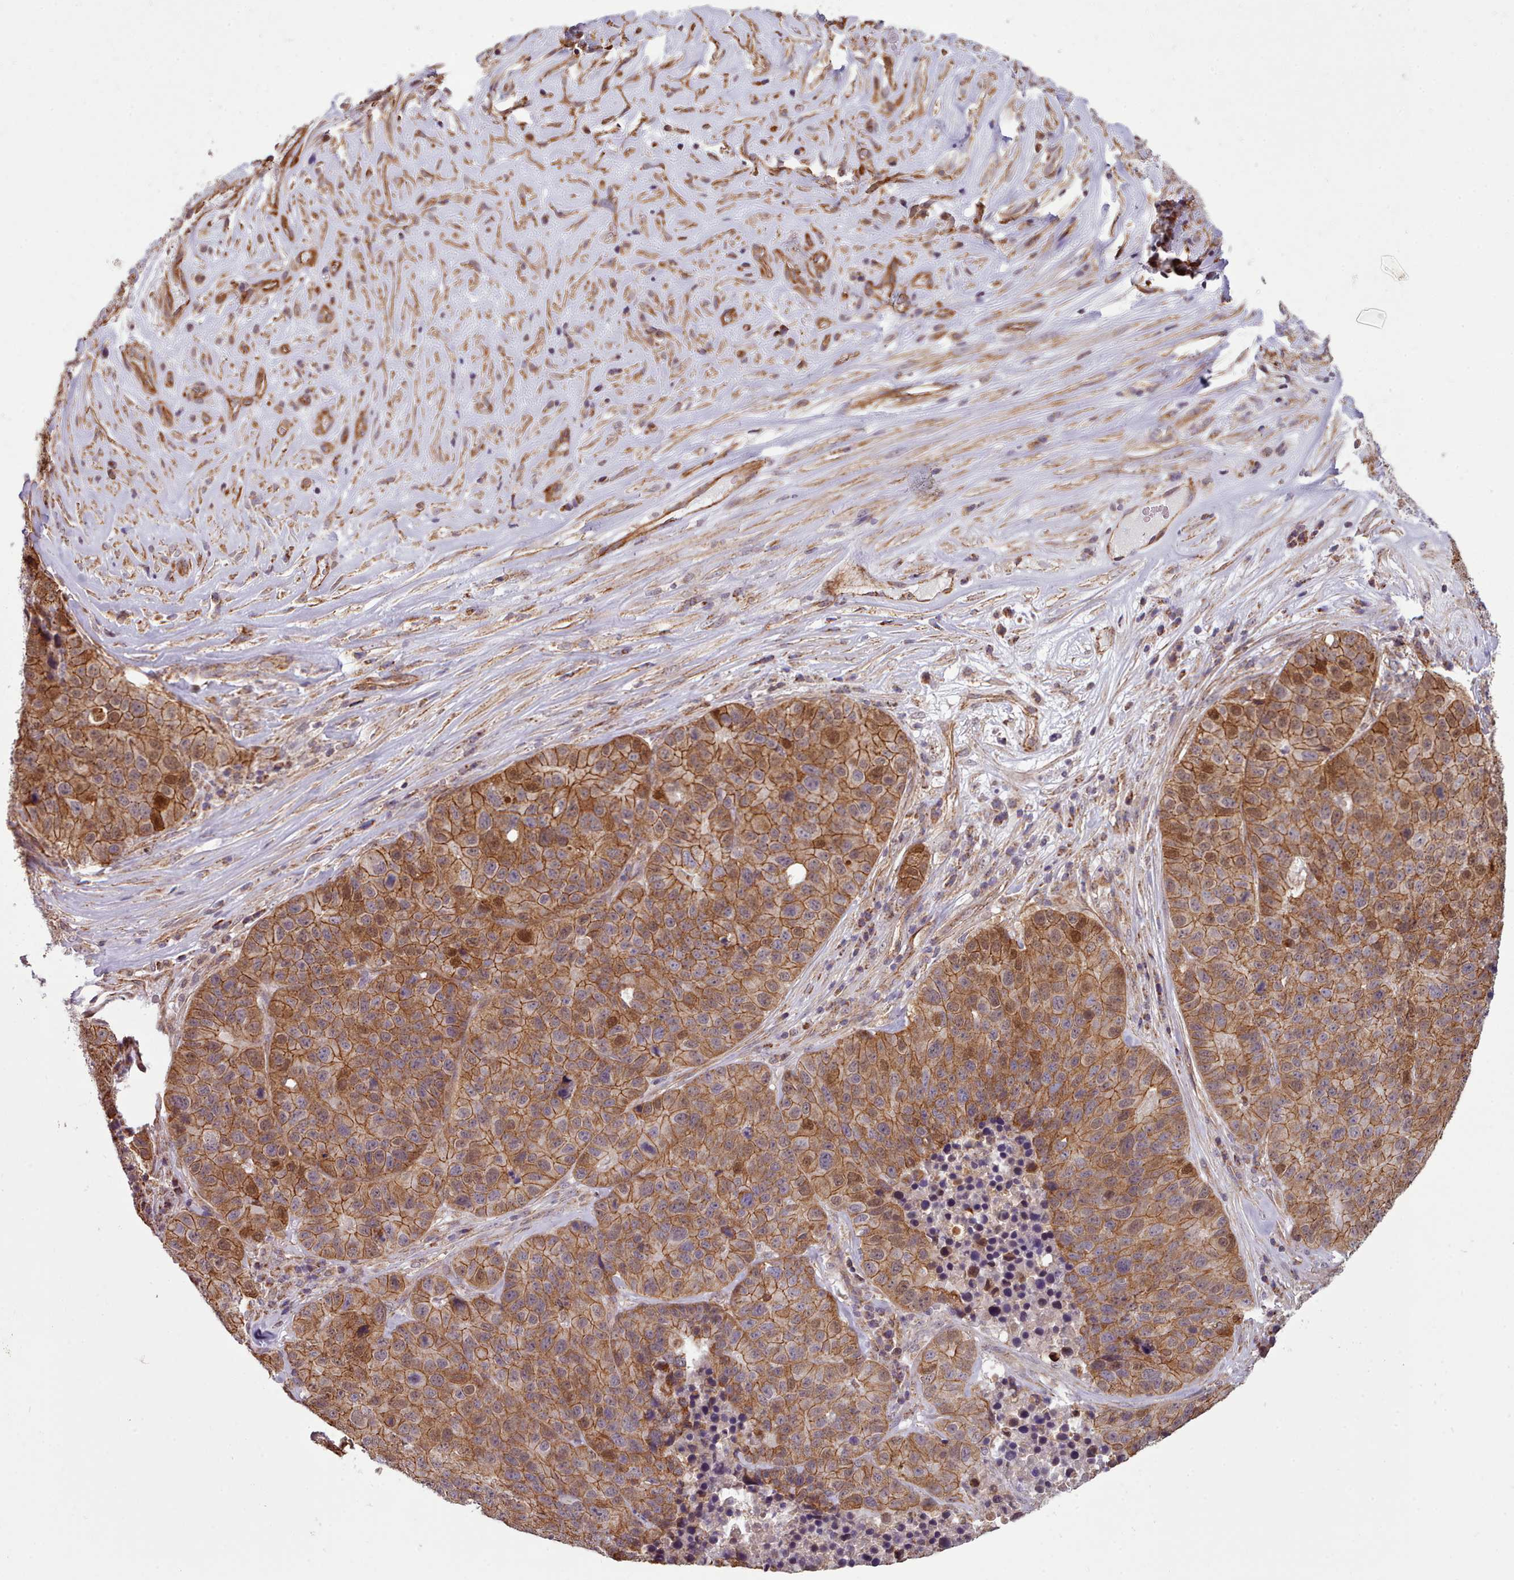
{"staining": {"intensity": "moderate", "quantity": ">75%", "location": "cytoplasmic/membranous,nuclear"}, "tissue": "stomach cancer", "cell_type": "Tumor cells", "image_type": "cancer", "snomed": [{"axis": "morphology", "description": "Adenocarcinoma, NOS"}, {"axis": "topography", "description": "Stomach"}], "caption": "This is a photomicrograph of IHC staining of adenocarcinoma (stomach), which shows moderate staining in the cytoplasmic/membranous and nuclear of tumor cells.", "gene": "MRPL46", "patient": {"sex": "male", "age": 71}}